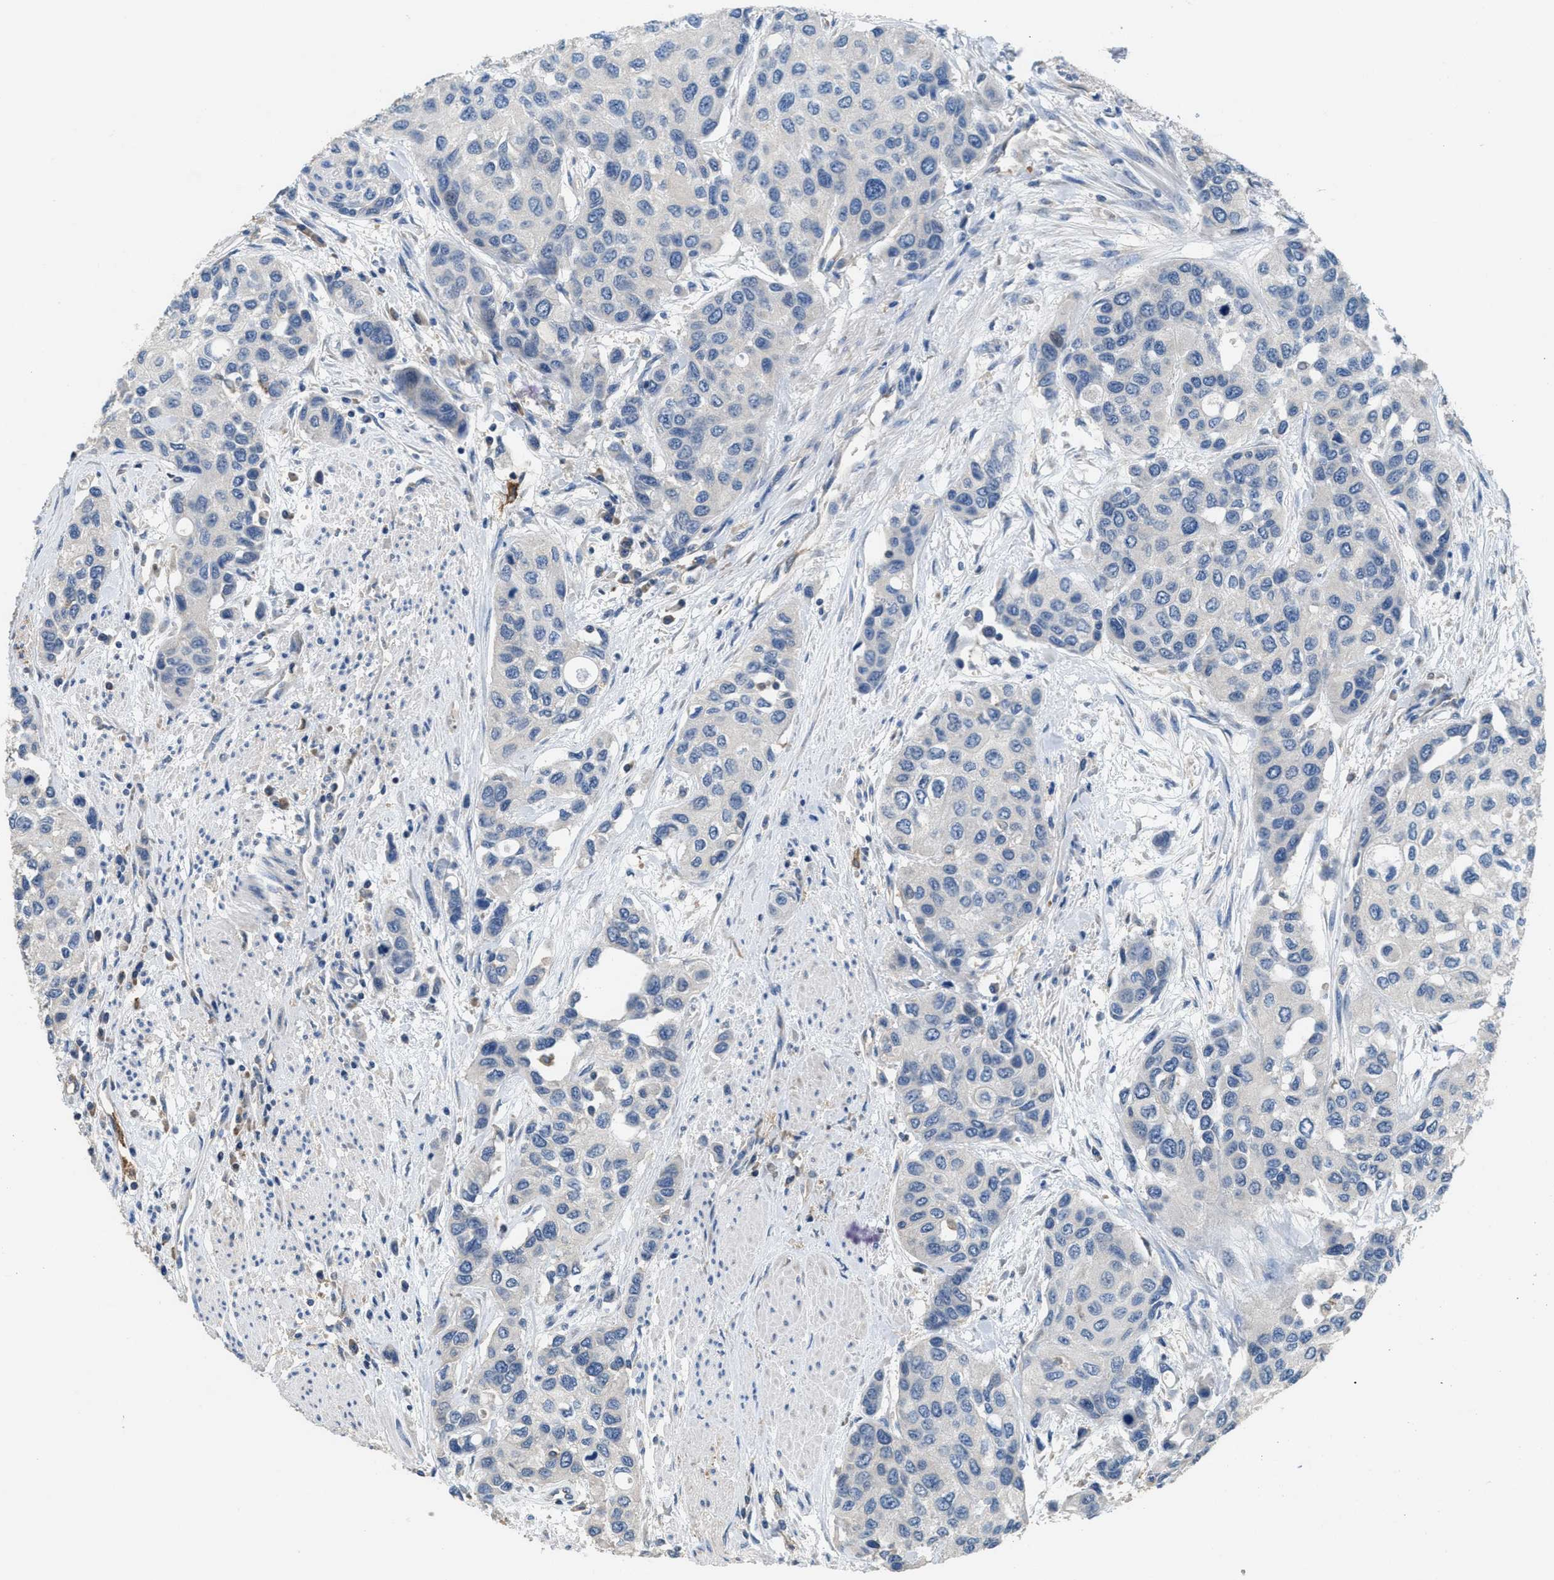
{"staining": {"intensity": "negative", "quantity": "none", "location": "none"}, "tissue": "urothelial cancer", "cell_type": "Tumor cells", "image_type": "cancer", "snomed": [{"axis": "morphology", "description": "Urothelial carcinoma, High grade"}, {"axis": "topography", "description": "Urinary bladder"}], "caption": "An image of urothelial carcinoma (high-grade) stained for a protein shows no brown staining in tumor cells.", "gene": "DGKE", "patient": {"sex": "female", "age": 56}}